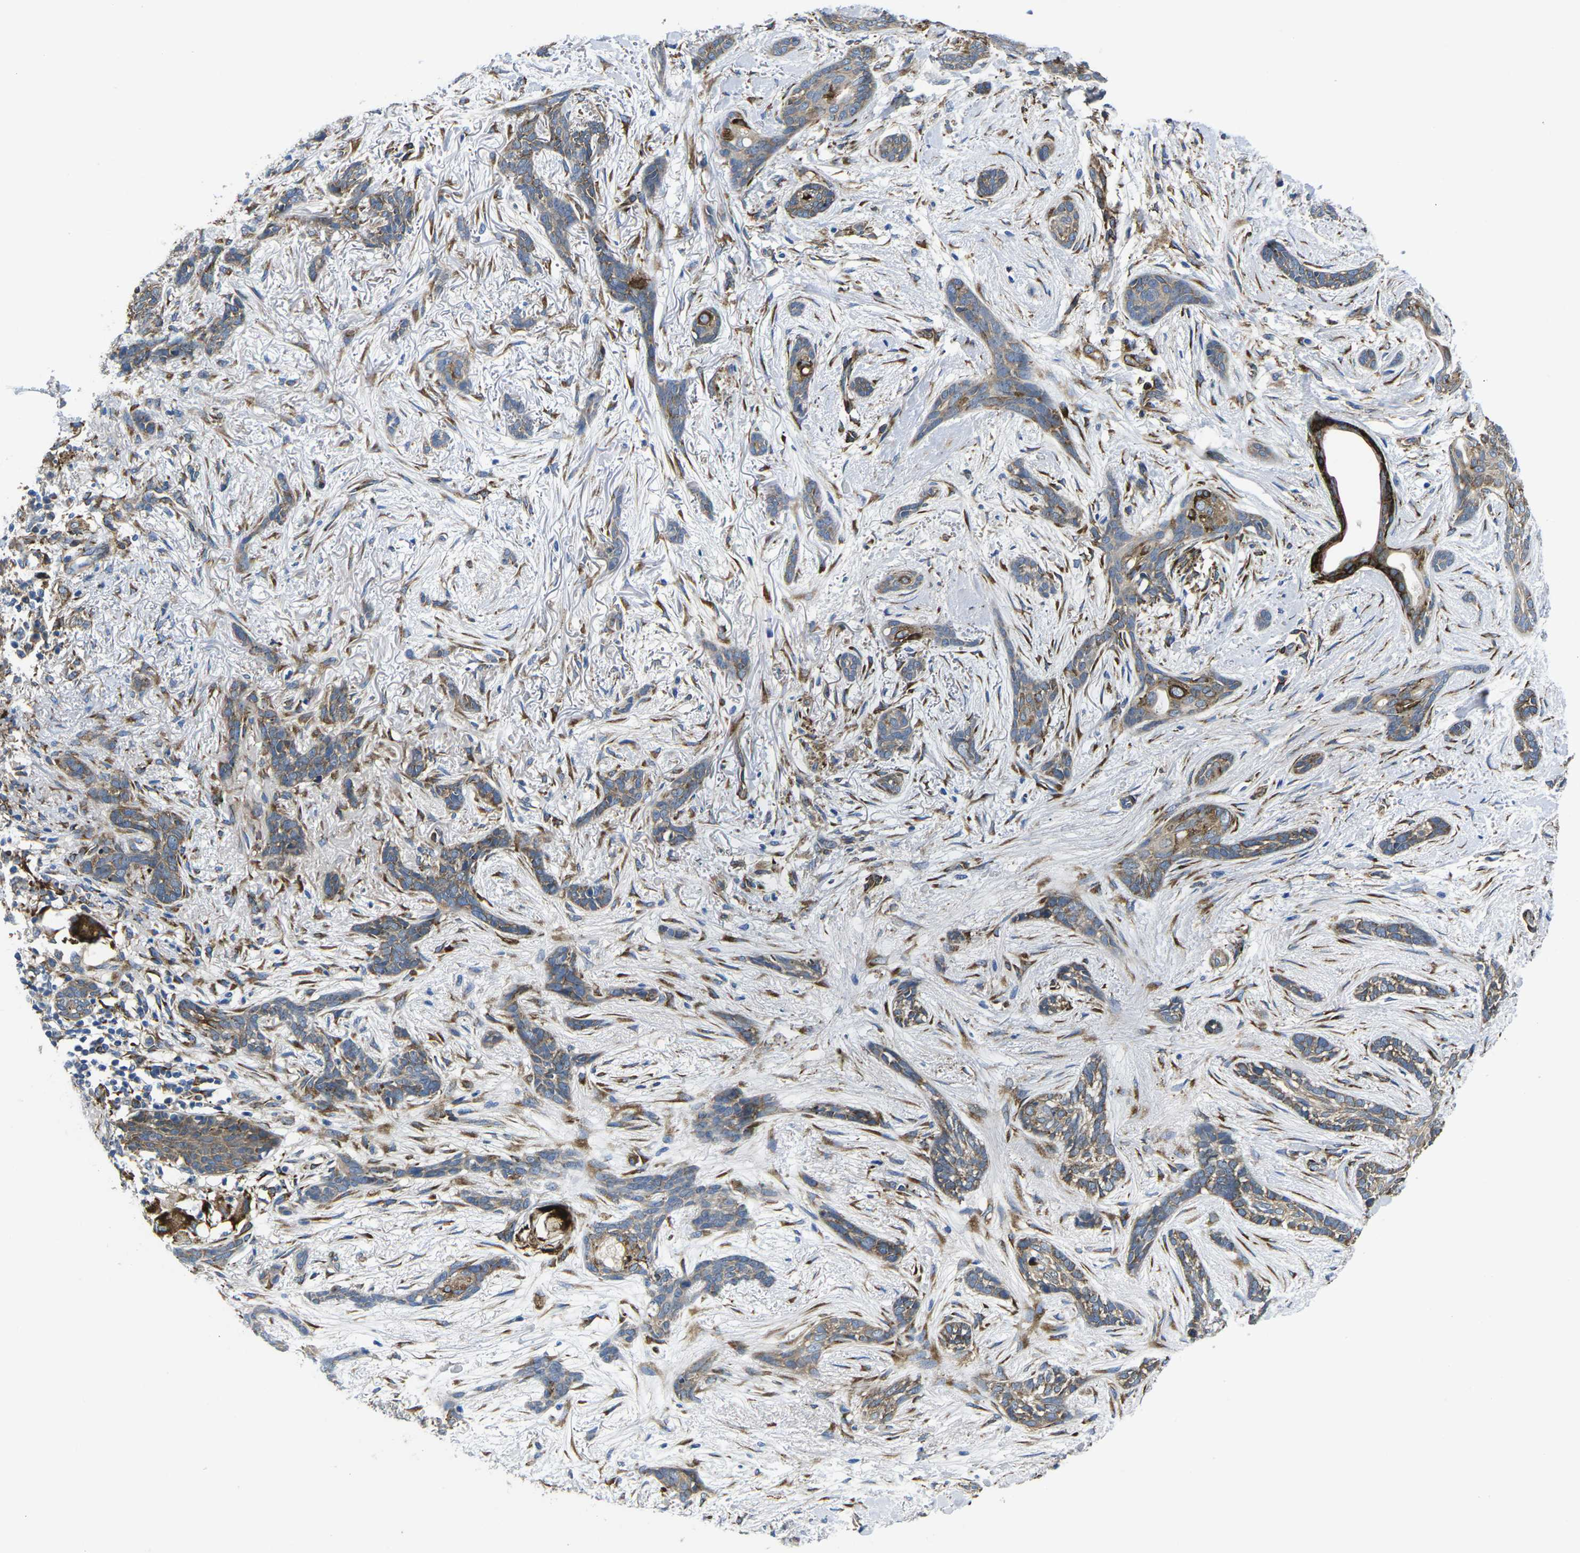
{"staining": {"intensity": "moderate", "quantity": "25%-75%", "location": "cytoplasmic/membranous"}, "tissue": "skin cancer", "cell_type": "Tumor cells", "image_type": "cancer", "snomed": [{"axis": "morphology", "description": "Basal cell carcinoma"}, {"axis": "morphology", "description": "Adnexal tumor, benign"}, {"axis": "topography", "description": "Skin"}], "caption": "Protein expression analysis of human basal cell carcinoma (skin) reveals moderate cytoplasmic/membranous positivity in approximately 25%-75% of tumor cells.", "gene": "PDZD8", "patient": {"sex": "female", "age": 42}}